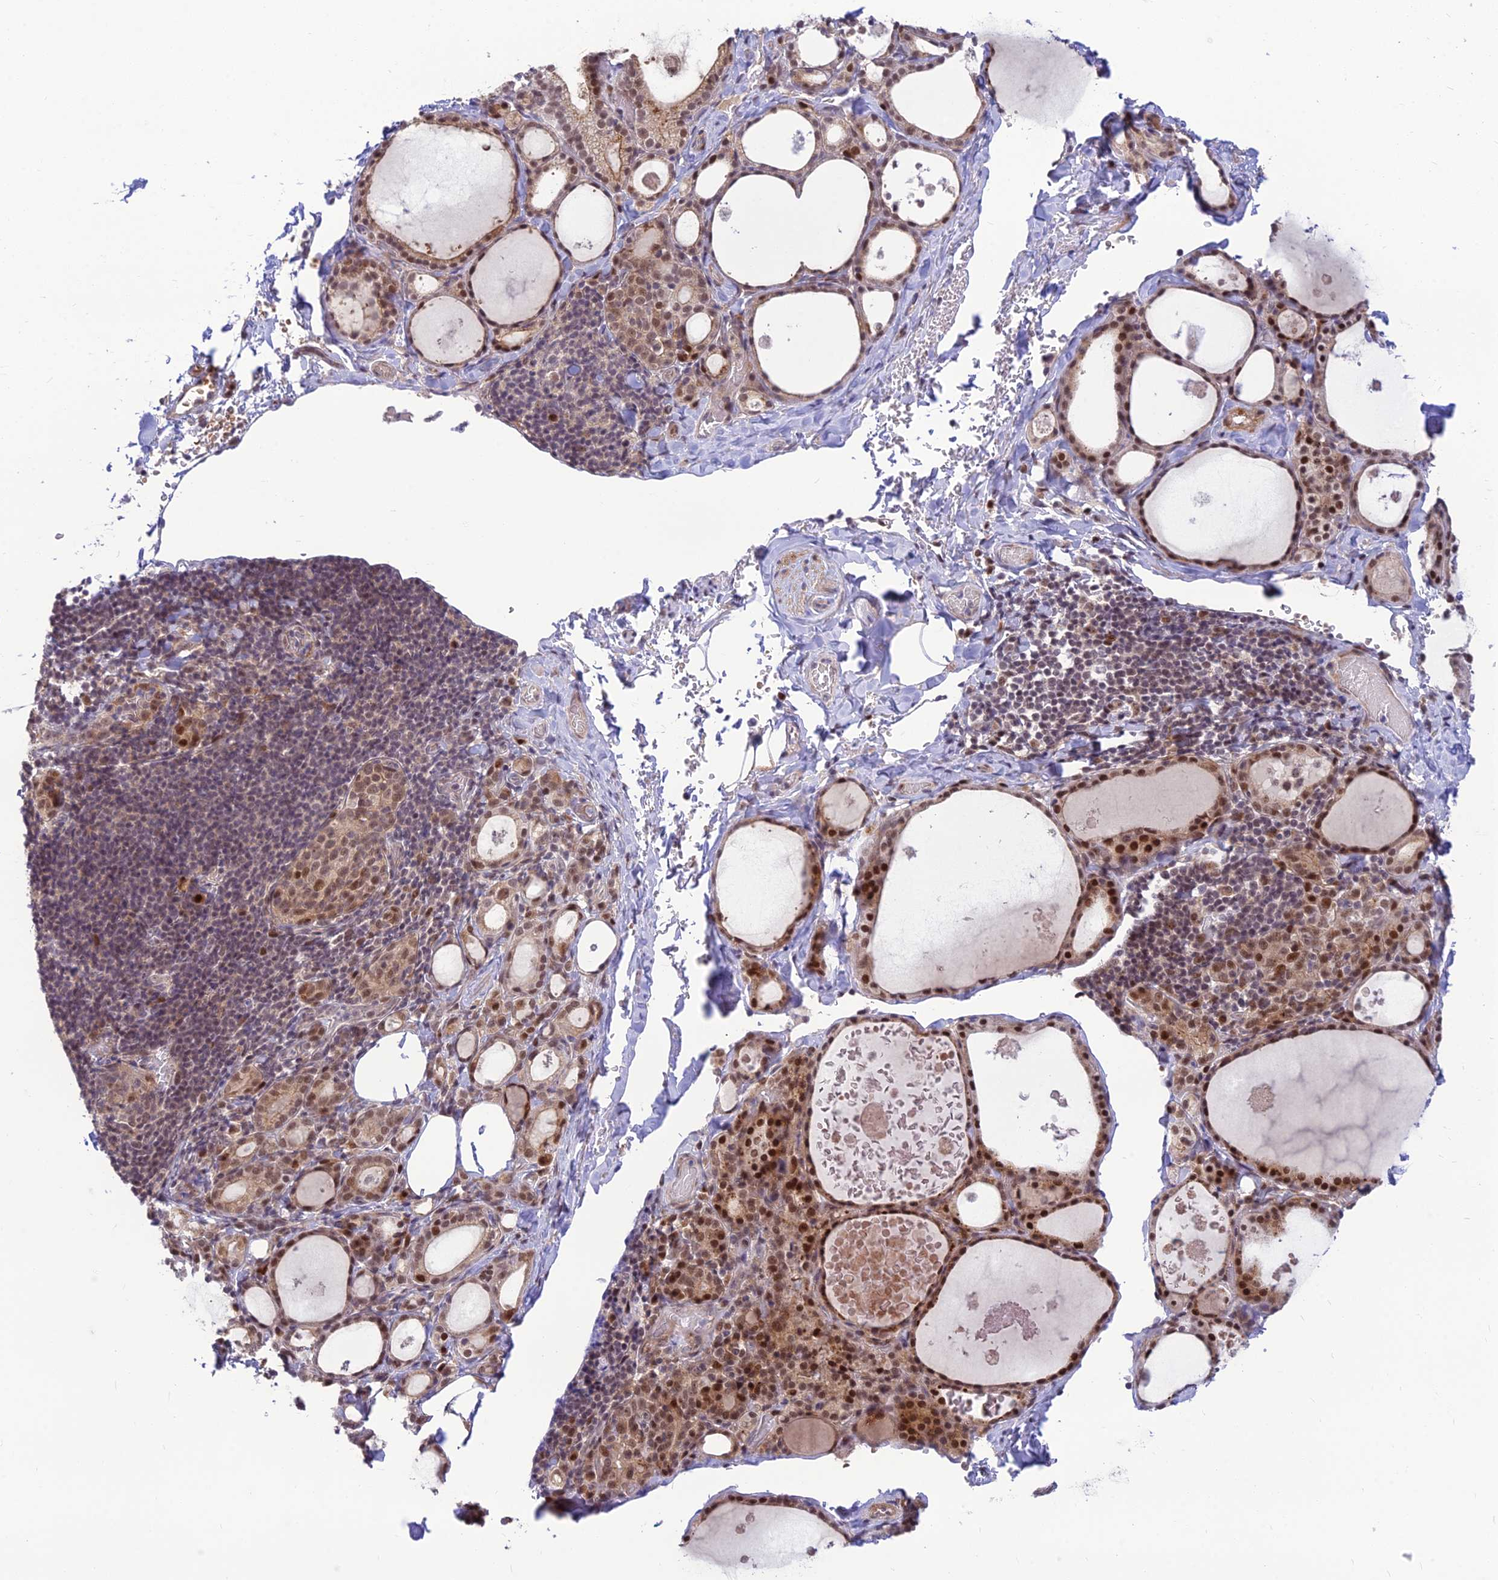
{"staining": {"intensity": "moderate", "quantity": ">75%", "location": "cytoplasmic/membranous,nuclear"}, "tissue": "thyroid gland", "cell_type": "Glandular cells", "image_type": "normal", "snomed": [{"axis": "morphology", "description": "Normal tissue, NOS"}, {"axis": "topography", "description": "Thyroid gland"}], "caption": "A brown stain labels moderate cytoplasmic/membranous,nuclear expression of a protein in glandular cells of unremarkable thyroid gland. (Brightfield microscopy of DAB IHC at high magnification).", "gene": "ASPDH", "patient": {"sex": "male", "age": 56}}